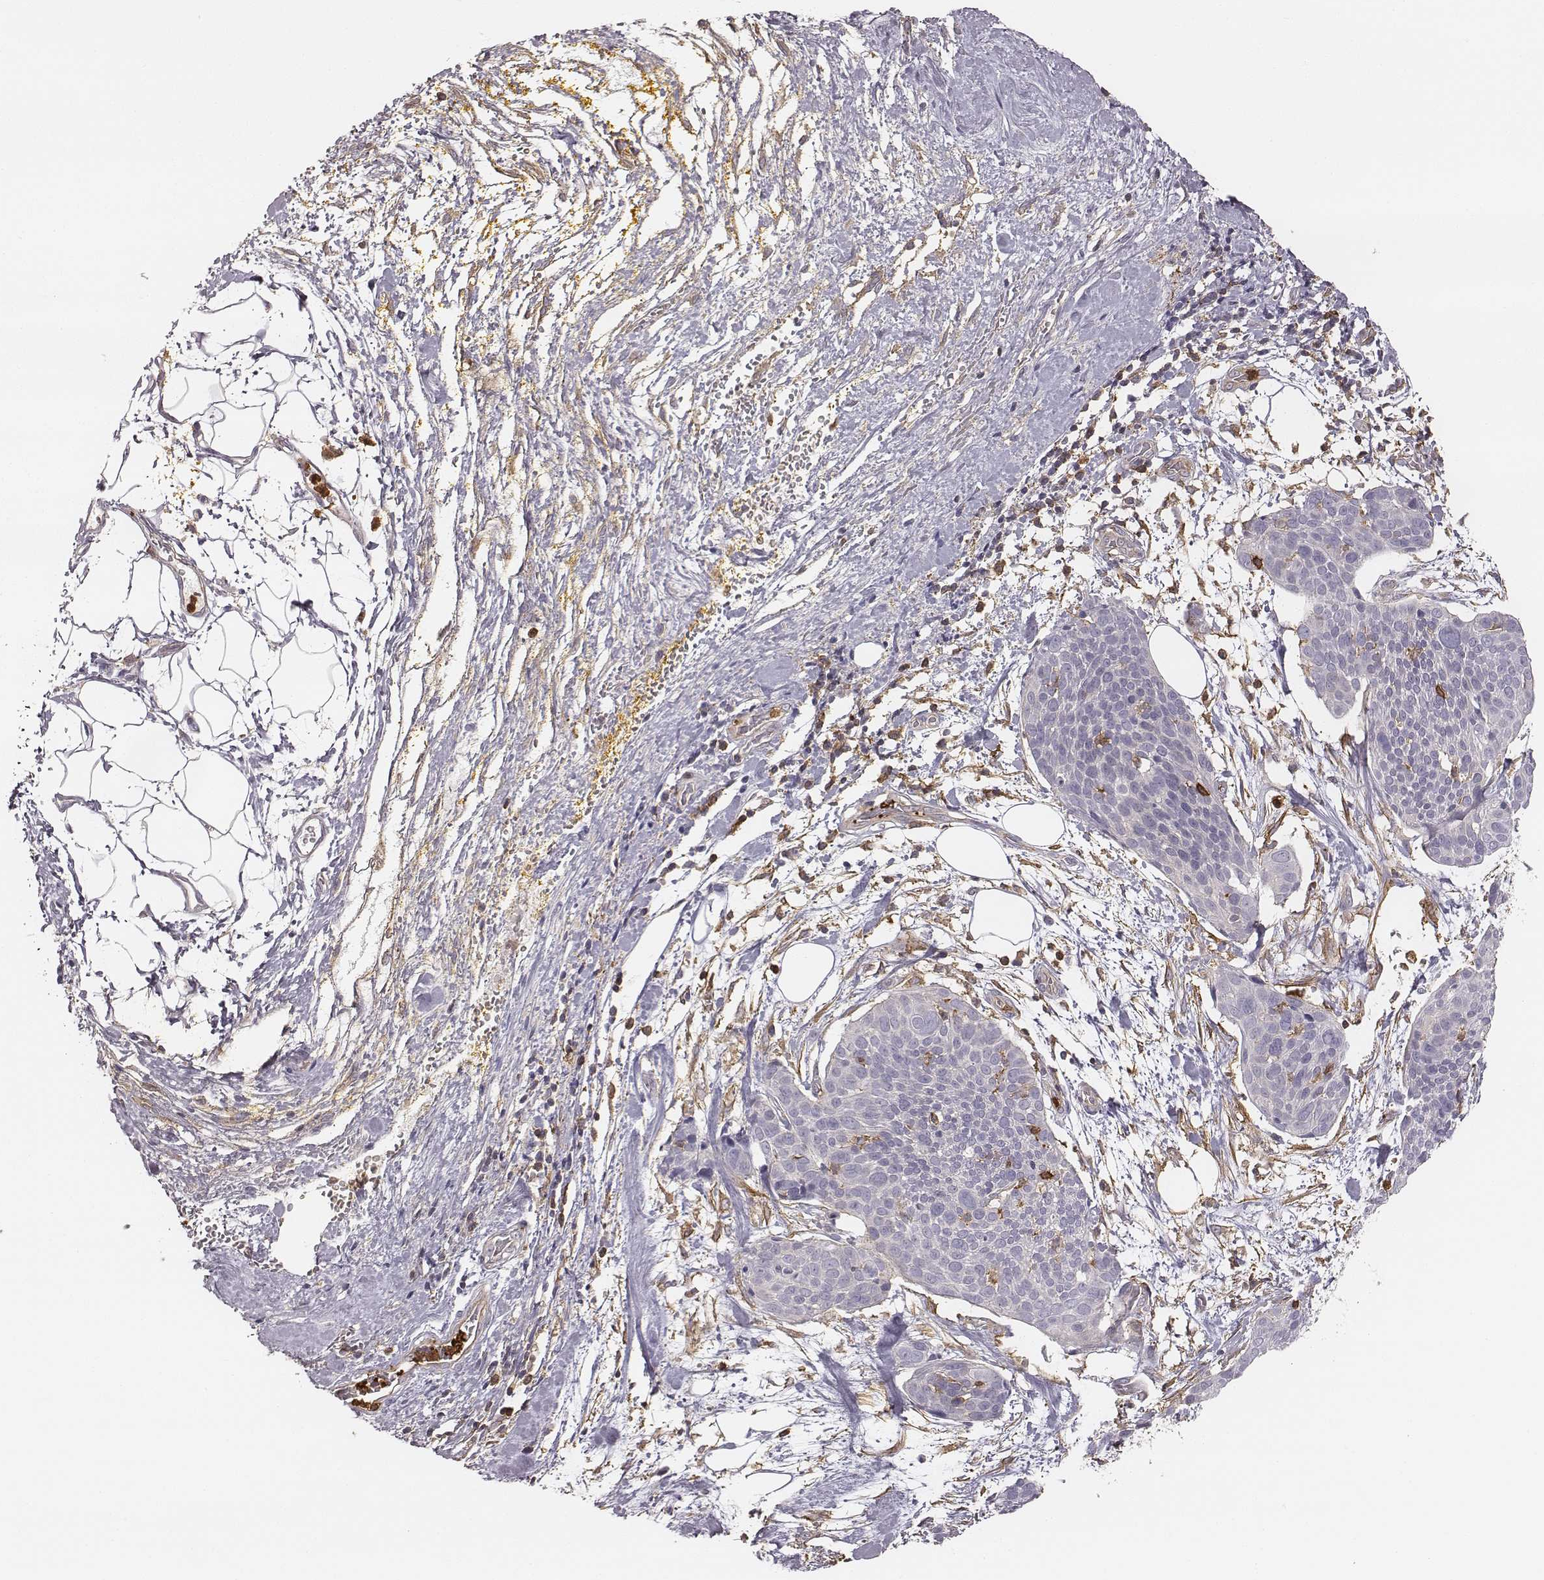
{"staining": {"intensity": "negative", "quantity": "none", "location": "none"}, "tissue": "cervical cancer", "cell_type": "Tumor cells", "image_type": "cancer", "snomed": [{"axis": "morphology", "description": "Squamous cell carcinoma, NOS"}, {"axis": "topography", "description": "Cervix"}], "caption": "A high-resolution image shows immunohistochemistry staining of squamous cell carcinoma (cervical), which displays no significant staining in tumor cells.", "gene": "ZYX", "patient": {"sex": "female", "age": 39}}